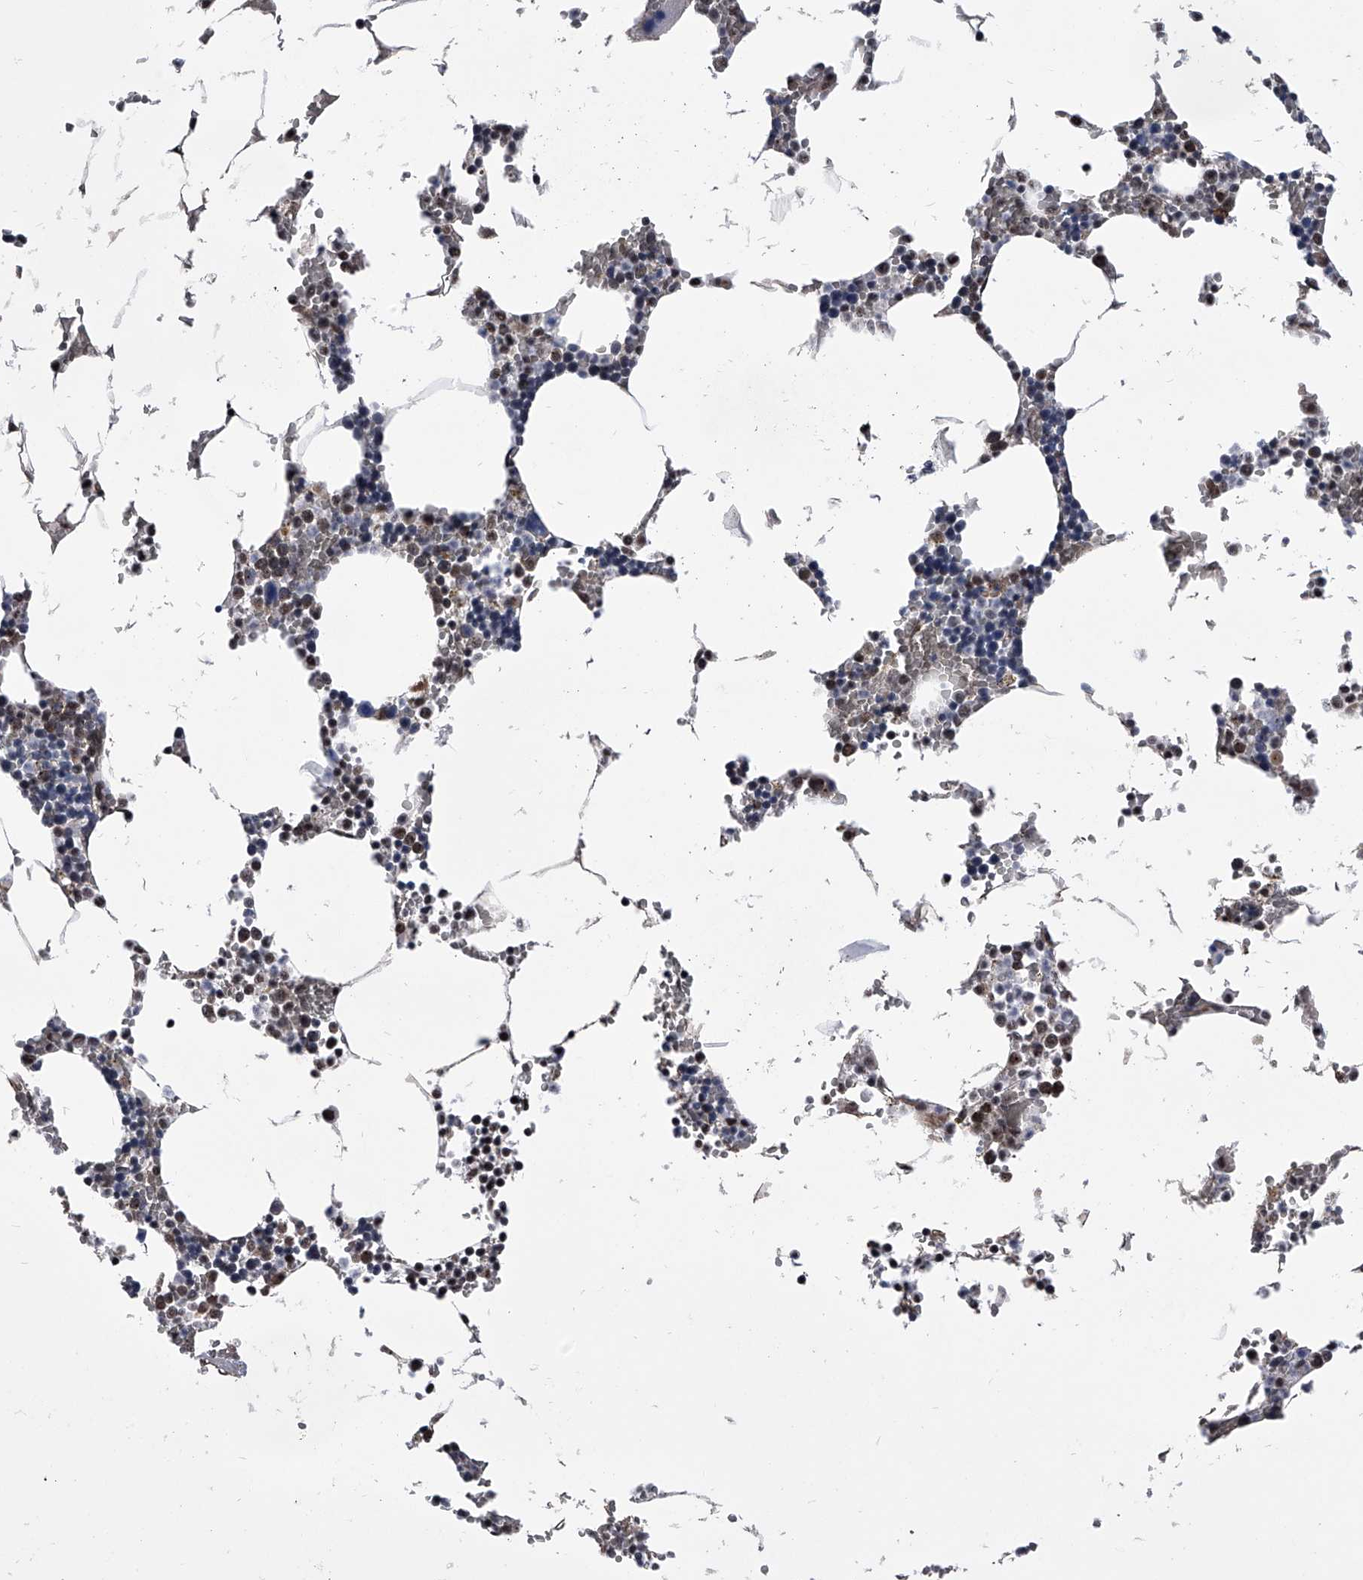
{"staining": {"intensity": "moderate", "quantity": "<25%", "location": "nuclear"}, "tissue": "bone marrow", "cell_type": "Hematopoietic cells", "image_type": "normal", "snomed": [{"axis": "morphology", "description": "Normal tissue, NOS"}, {"axis": "topography", "description": "Bone marrow"}], "caption": "Immunohistochemical staining of benign human bone marrow exhibits <25% levels of moderate nuclear protein staining in approximately <25% of hematopoietic cells.", "gene": "ZNF76", "patient": {"sex": "male", "age": 70}}